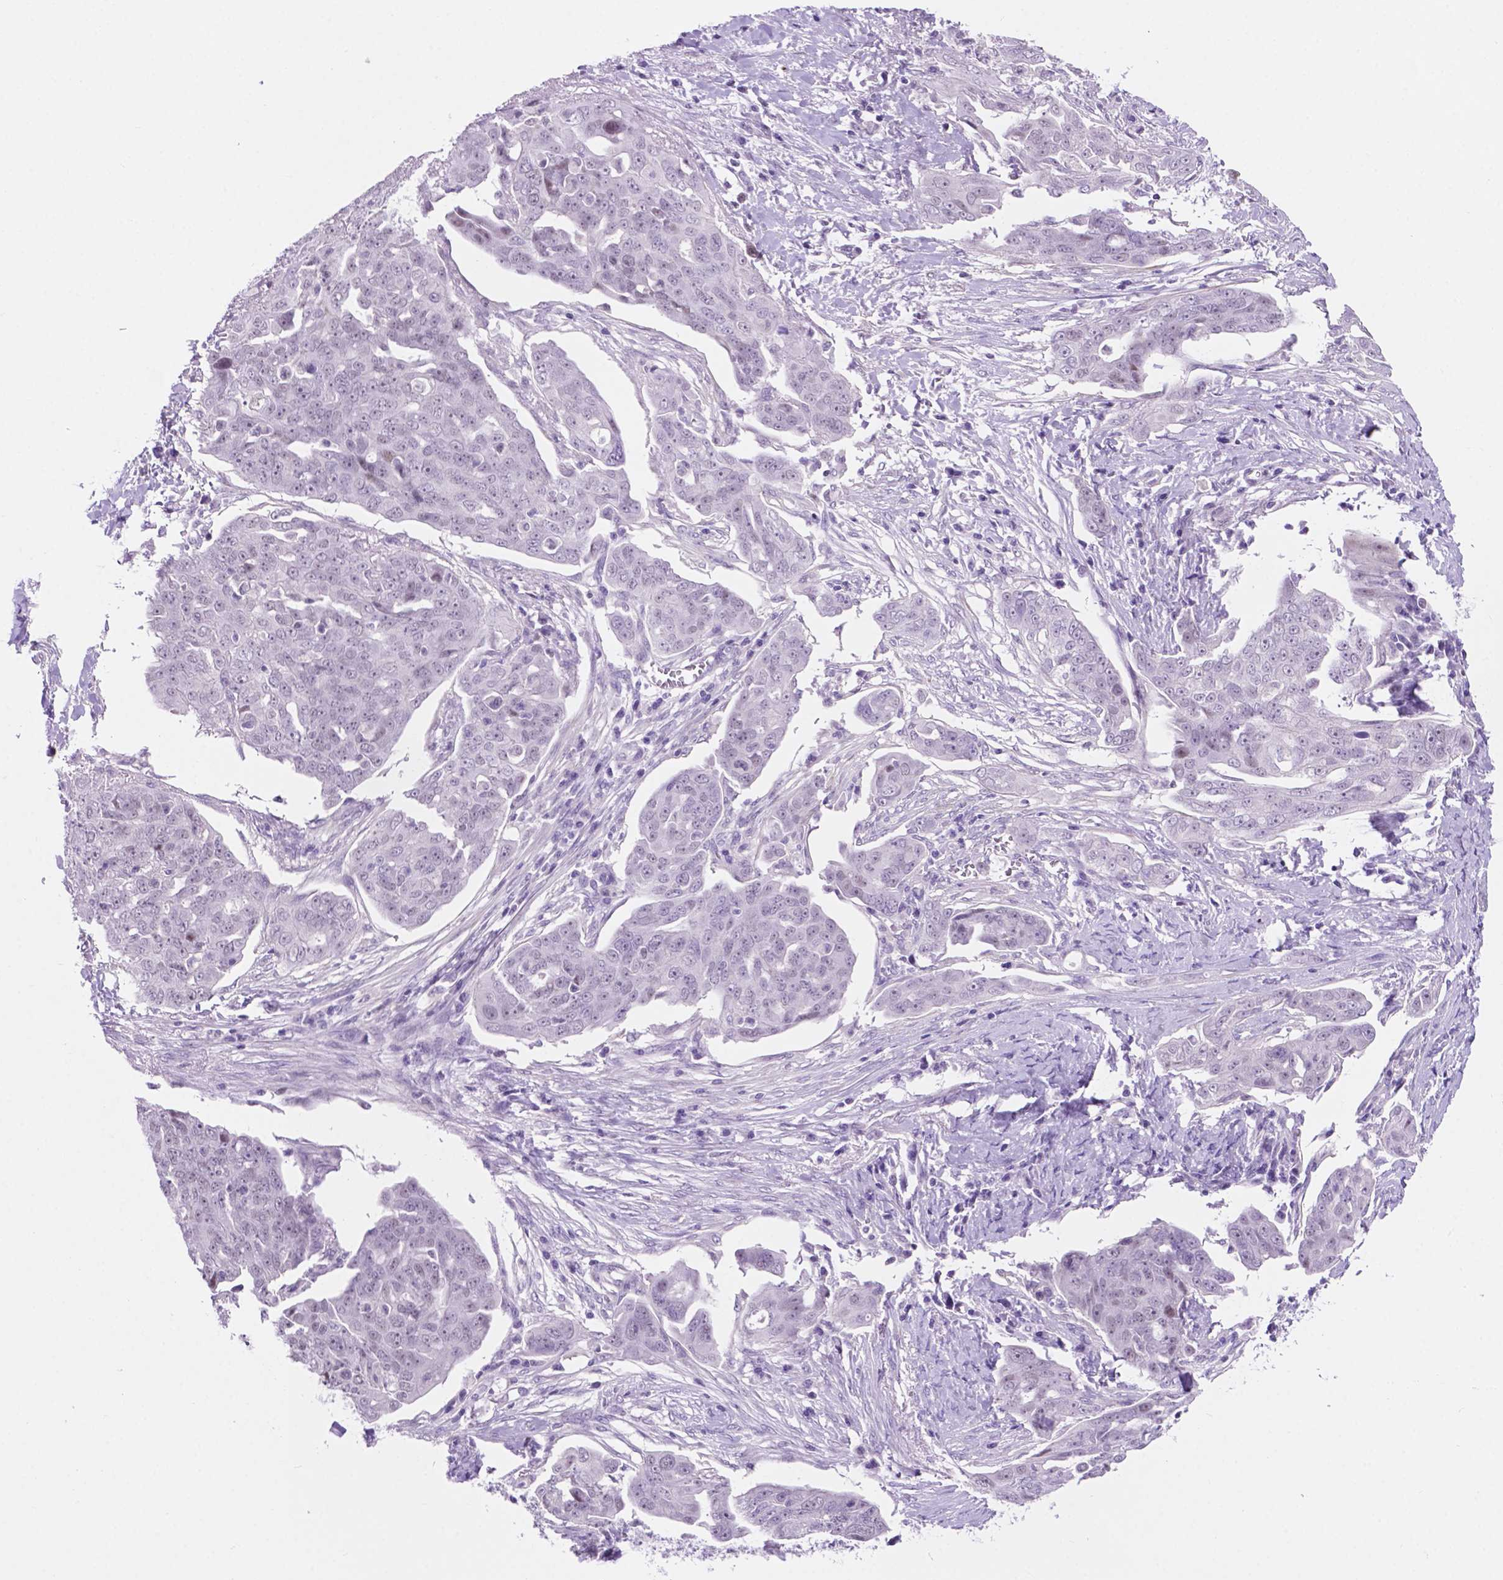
{"staining": {"intensity": "negative", "quantity": "none", "location": "none"}, "tissue": "ovarian cancer", "cell_type": "Tumor cells", "image_type": "cancer", "snomed": [{"axis": "morphology", "description": "Carcinoma, endometroid"}, {"axis": "topography", "description": "Ovary"}], "caption": "Tumor cells are negative for protein expression in human ovarian endometroid carcinoma.", "gene": "ACY3", "patient": {"sex": "female", "age": 70}}